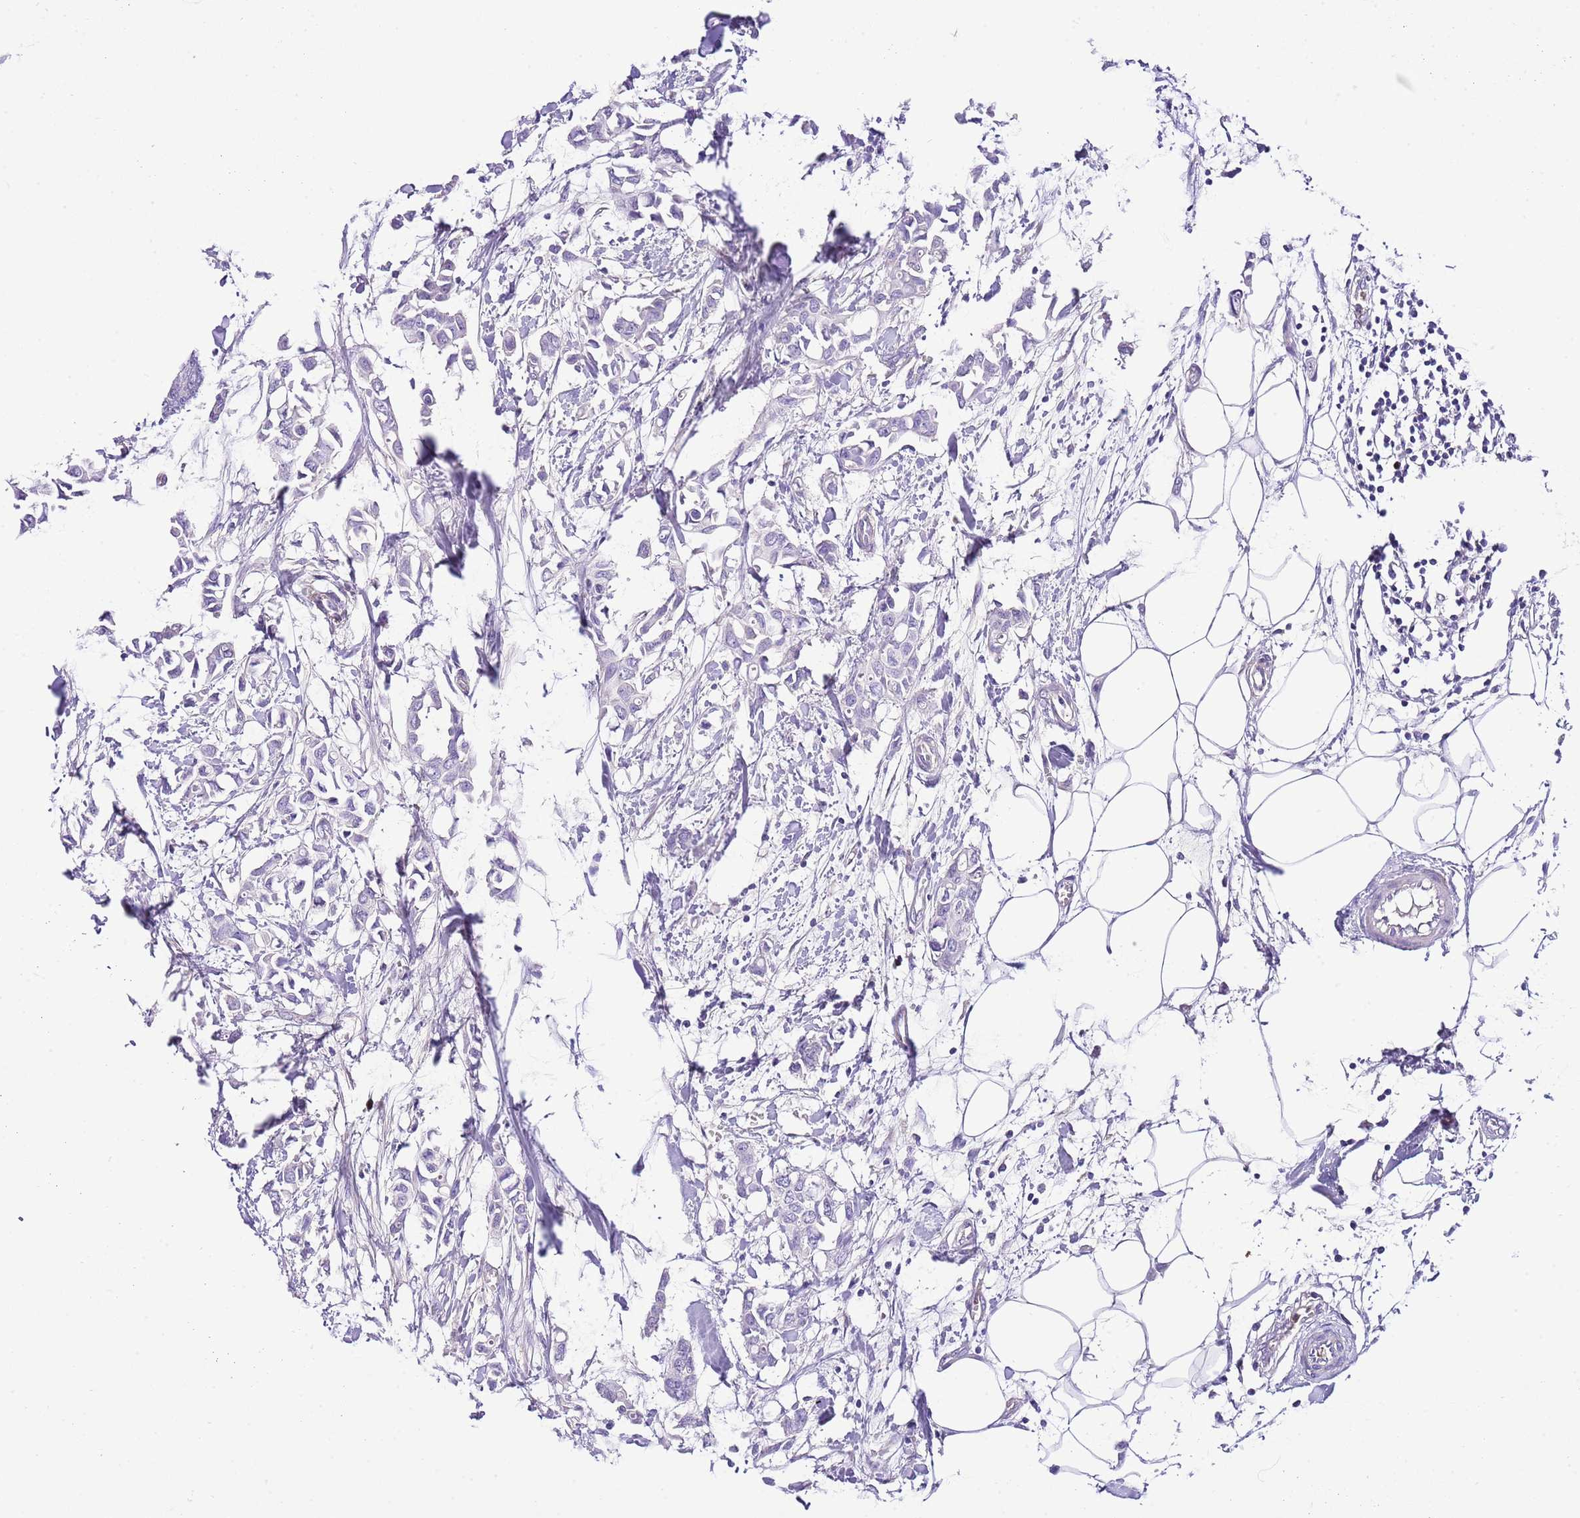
{"staining": {"intensity": "negative", "quantity": "none", "location": "none"}, "tissue": "breast cancer", "cell_type": "Tumor cells", "image_type": "cancer", "snomed": [{"axis": "morphology", "description": "Duct carcinoma"}, {"axis": "topography", "description": "Breast"}], "caption": "A micrograph of breast cancer stained for a protein shows no brown staining in tumor cells.", "gene": "BHLHA15", "patient": {"sex": "female", "age": 41}}